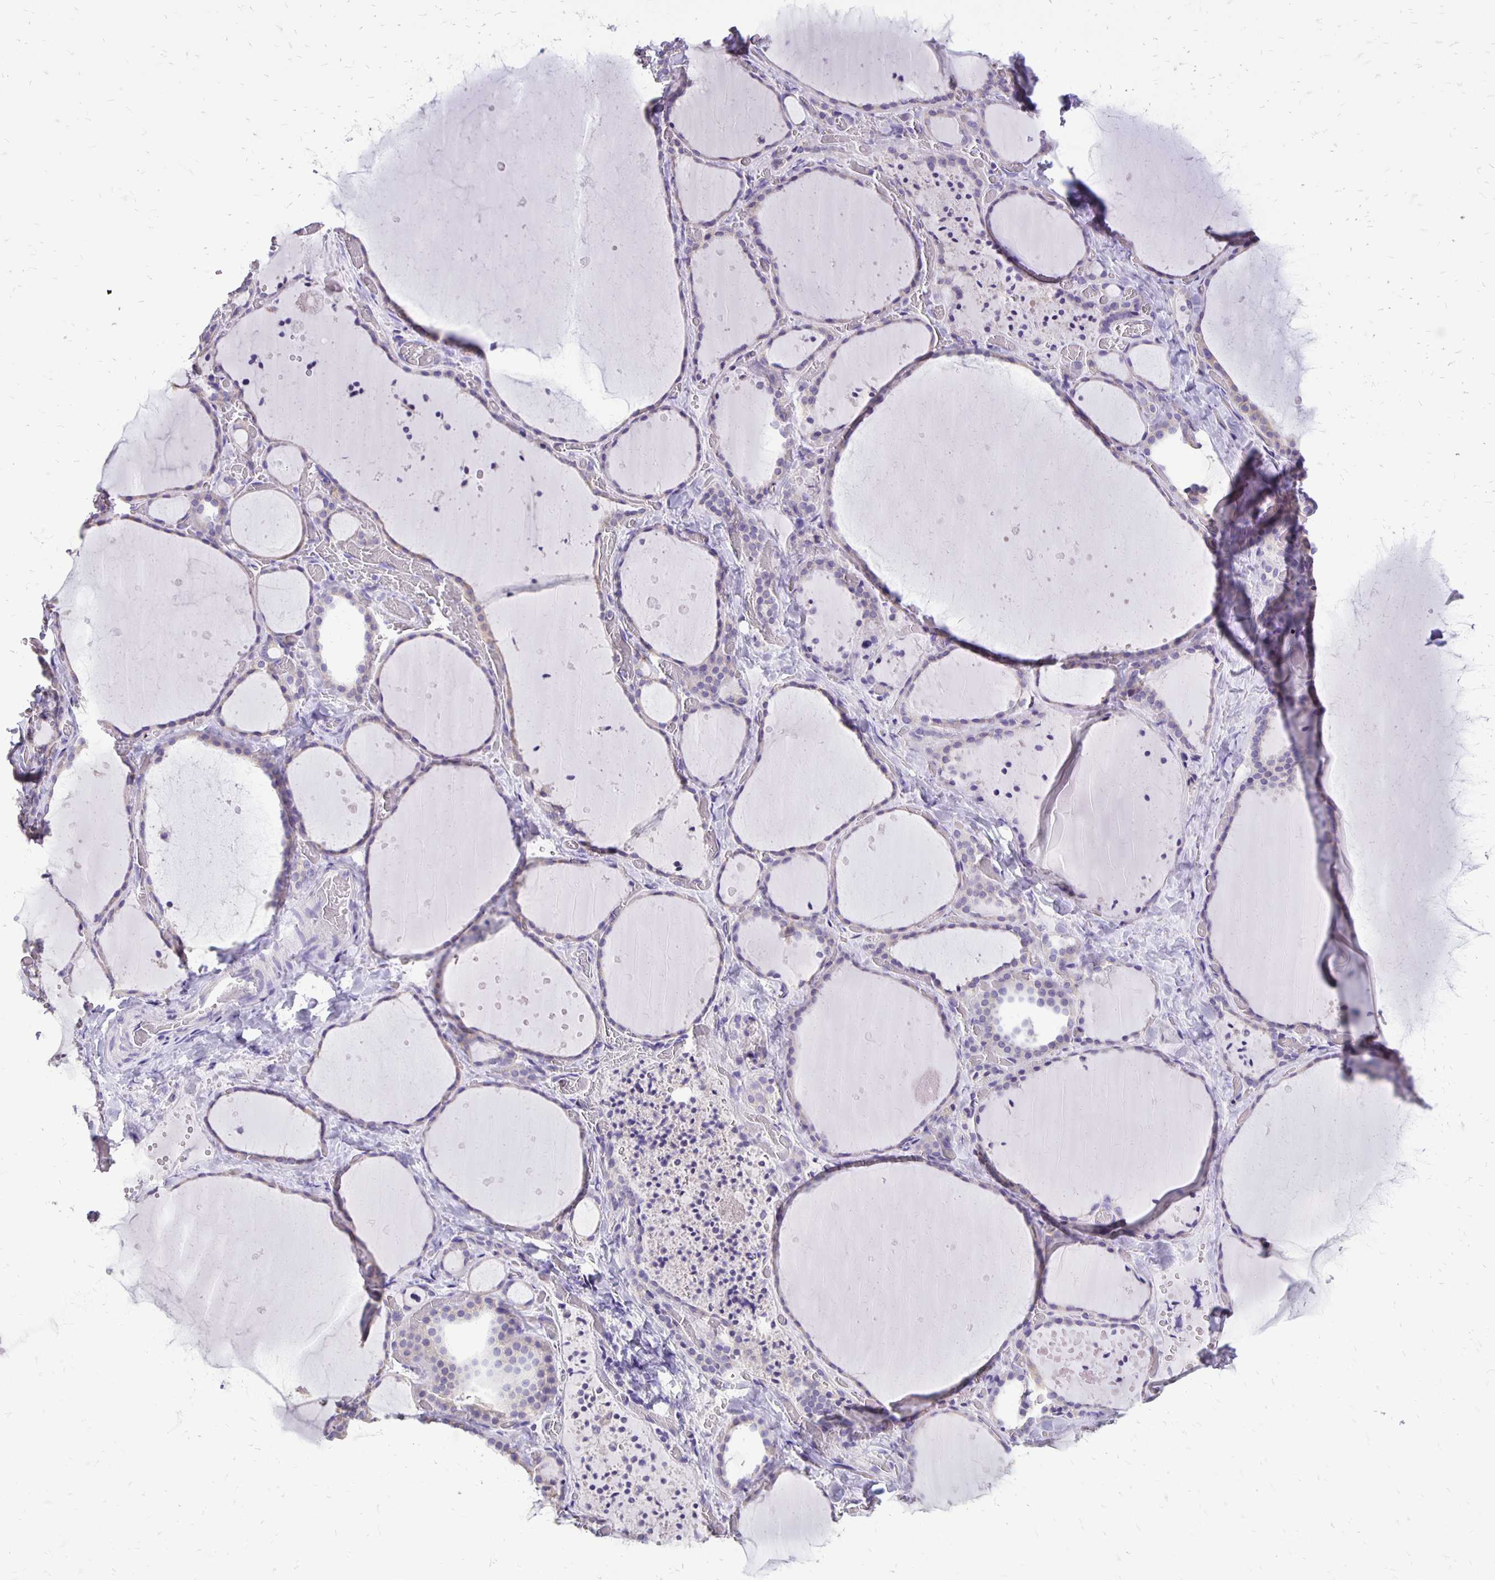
{"staining": {"intensity": "negative", "quantity": "none", "location": "none"}, "tissue": "thyroid gland", "cell_type": "Glandular cells", "image_type": "normal", "snomed": [{"axis": "morphology", "description": "Normal tissue, NOS"}, {"axis": "topography", "description": "Thyroid gland"}], "caption": "Image shows no significant protein positivity in glandular cells of unremarkable thyroid gland.", "gene": "ANKRD45", "patient": {"sex": "female", "age": 36}}